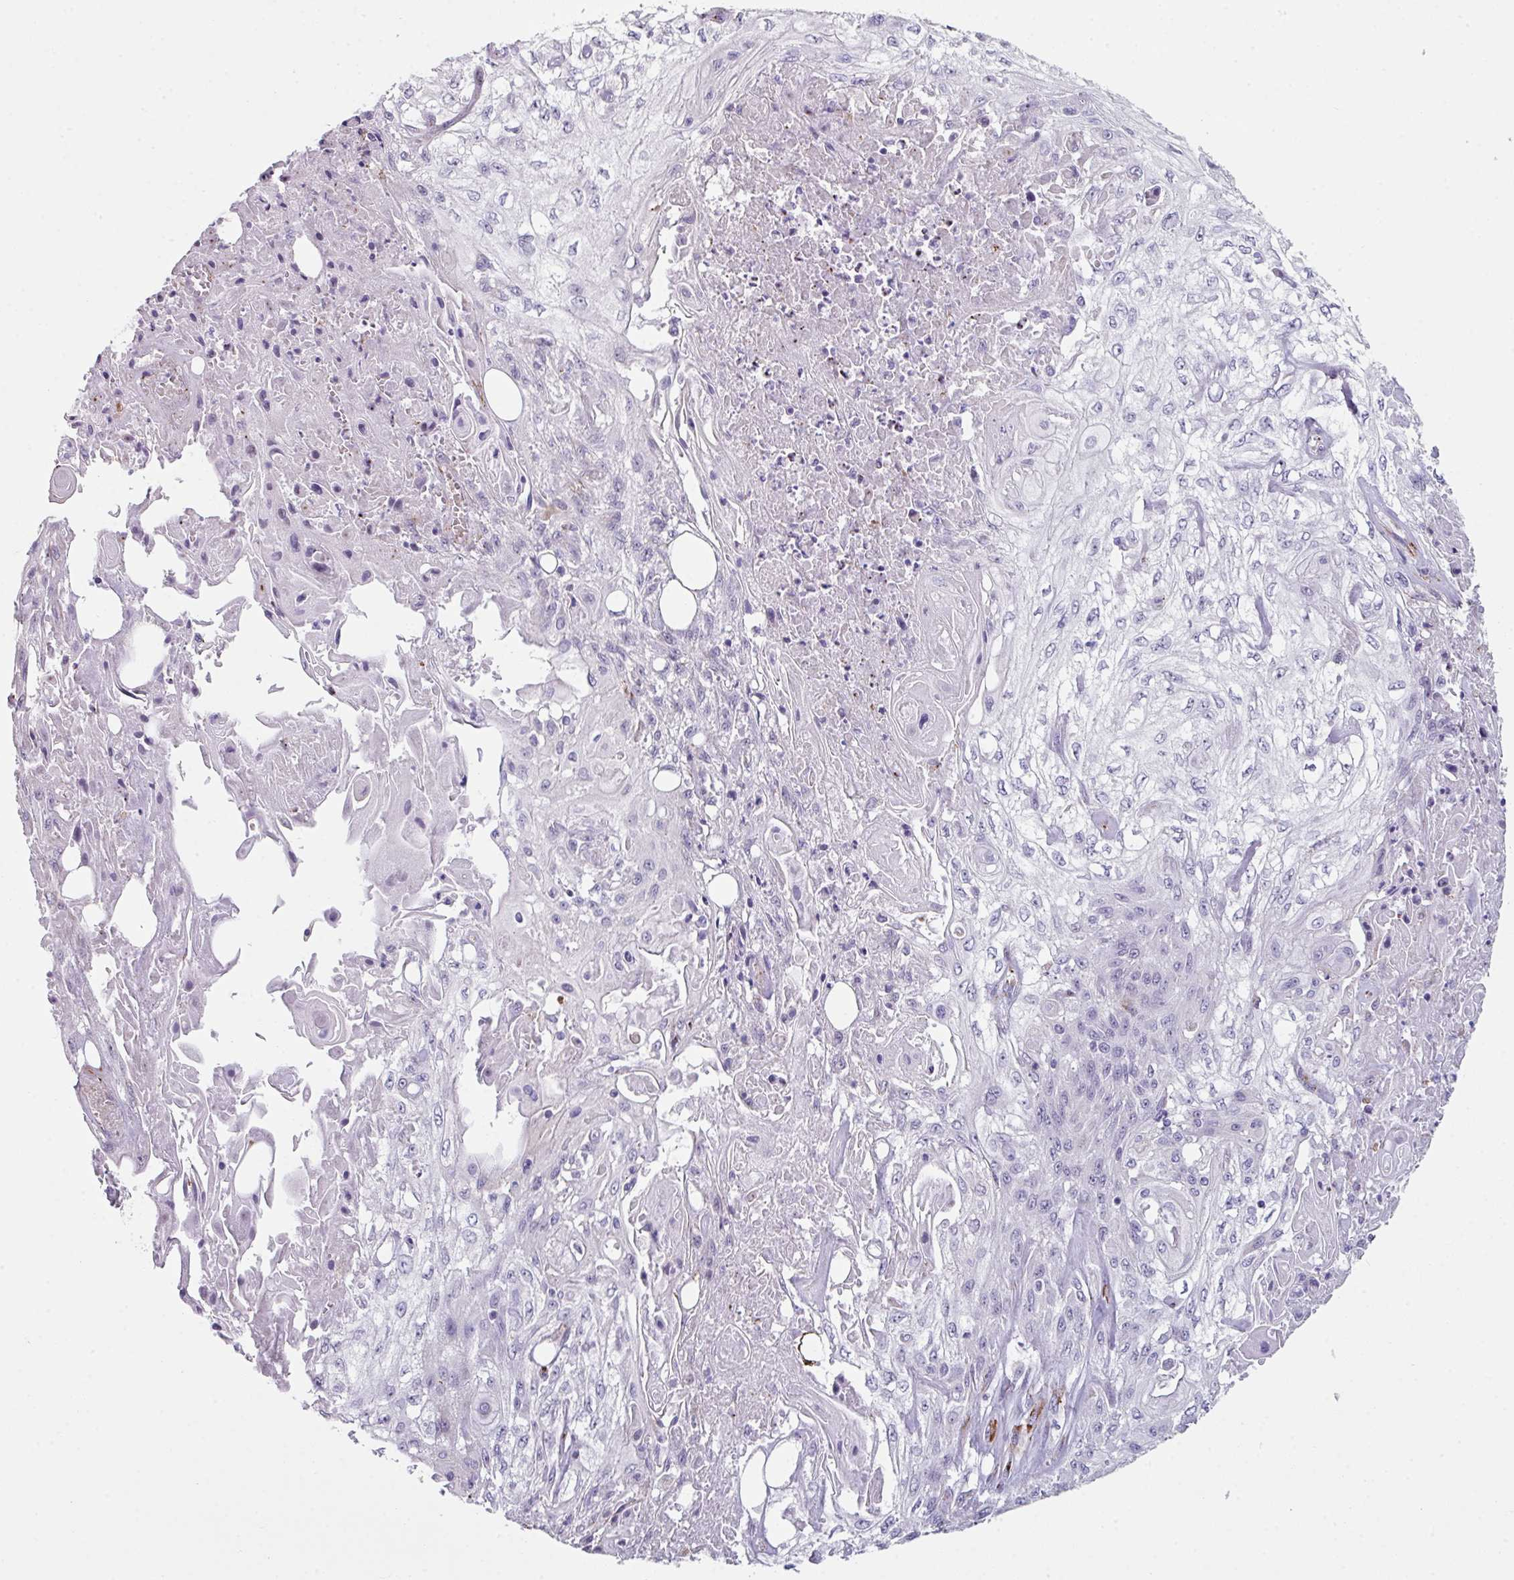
{"staining": {"intensity": "negative", "quantity": "none", "location": "none"}, "tissue": "skin cancer", "cell_type": "Tumor cells", "image_type": "cancer", "snomed": [{"axis": "morphology", "description": "Squamous cell carcinoma, NOS"}, {"axis": "morphology", "description": "Squamous cell carcinoma, metastatic, NOS"}, {"axis": "topography", "description": "Skin"}, {"axis": "topography", "description": "Lymph node"}], "caption": "Immunohistochemistry micrograph of human skin cancer stained for a protein (brown), which shows no staining in tumor cells. The staining was performed using DAB to visualize the protein expression in brown, while the nuclei were stained in blue with hematoxylin (Magnification: 20x).", "gene": "BMS1", "patient": {"sex": "male", "age": 75}}